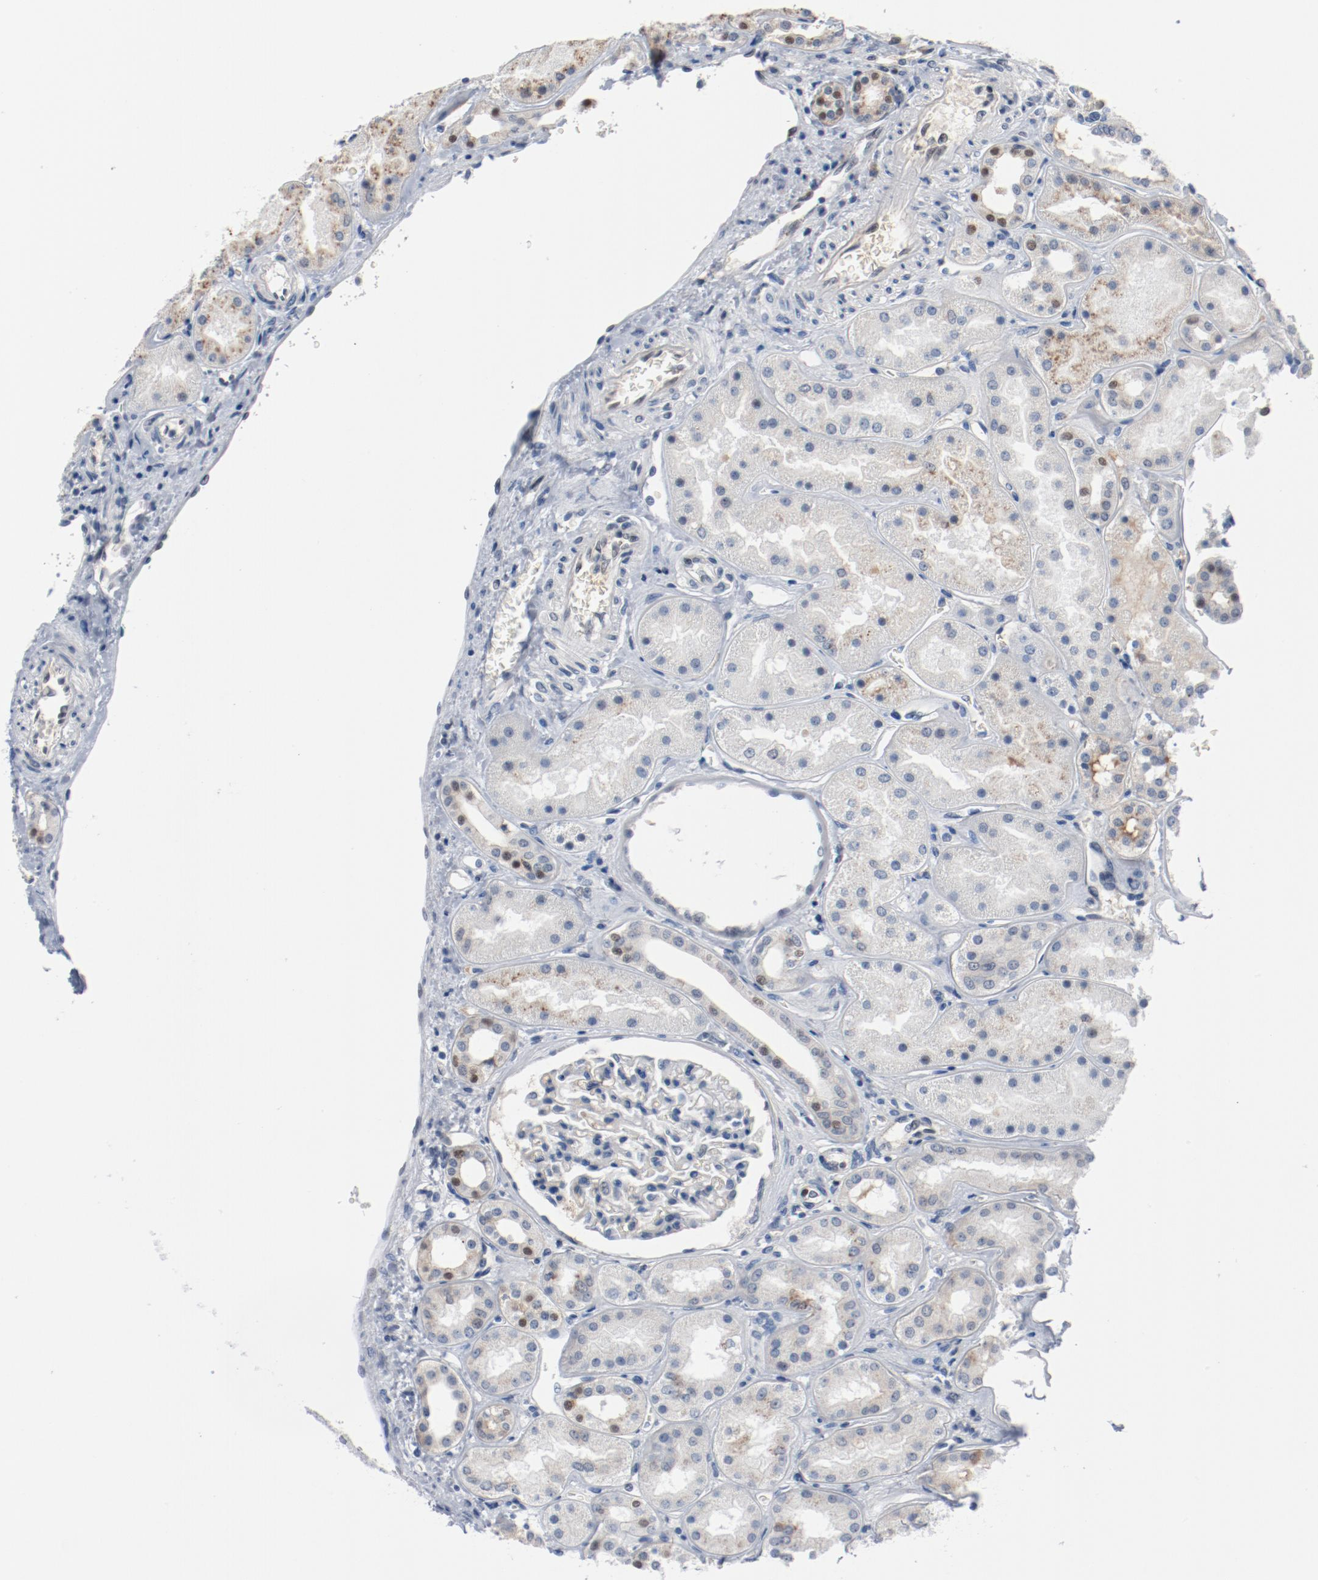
{"staining": {"intensity": "negative", "quantity": "none", "location": "none"}, "tissue": "kidney", "cell_type": "Cells in glomeruli", "image_type": "normal", "snomed": [{"axis": "morphology", "description": "Normal tissue, NOS"}, {"axis": "topography", "description": "Kidney"}], "caption": "Immunohistochemical staining of normal kidney displays no significant positivity in cells in glomeruli. (DAB IHC with hematoxylin counter stain).", "gene": "ENSG00000285708", "patient": {"sex": "male", "age": 28}}